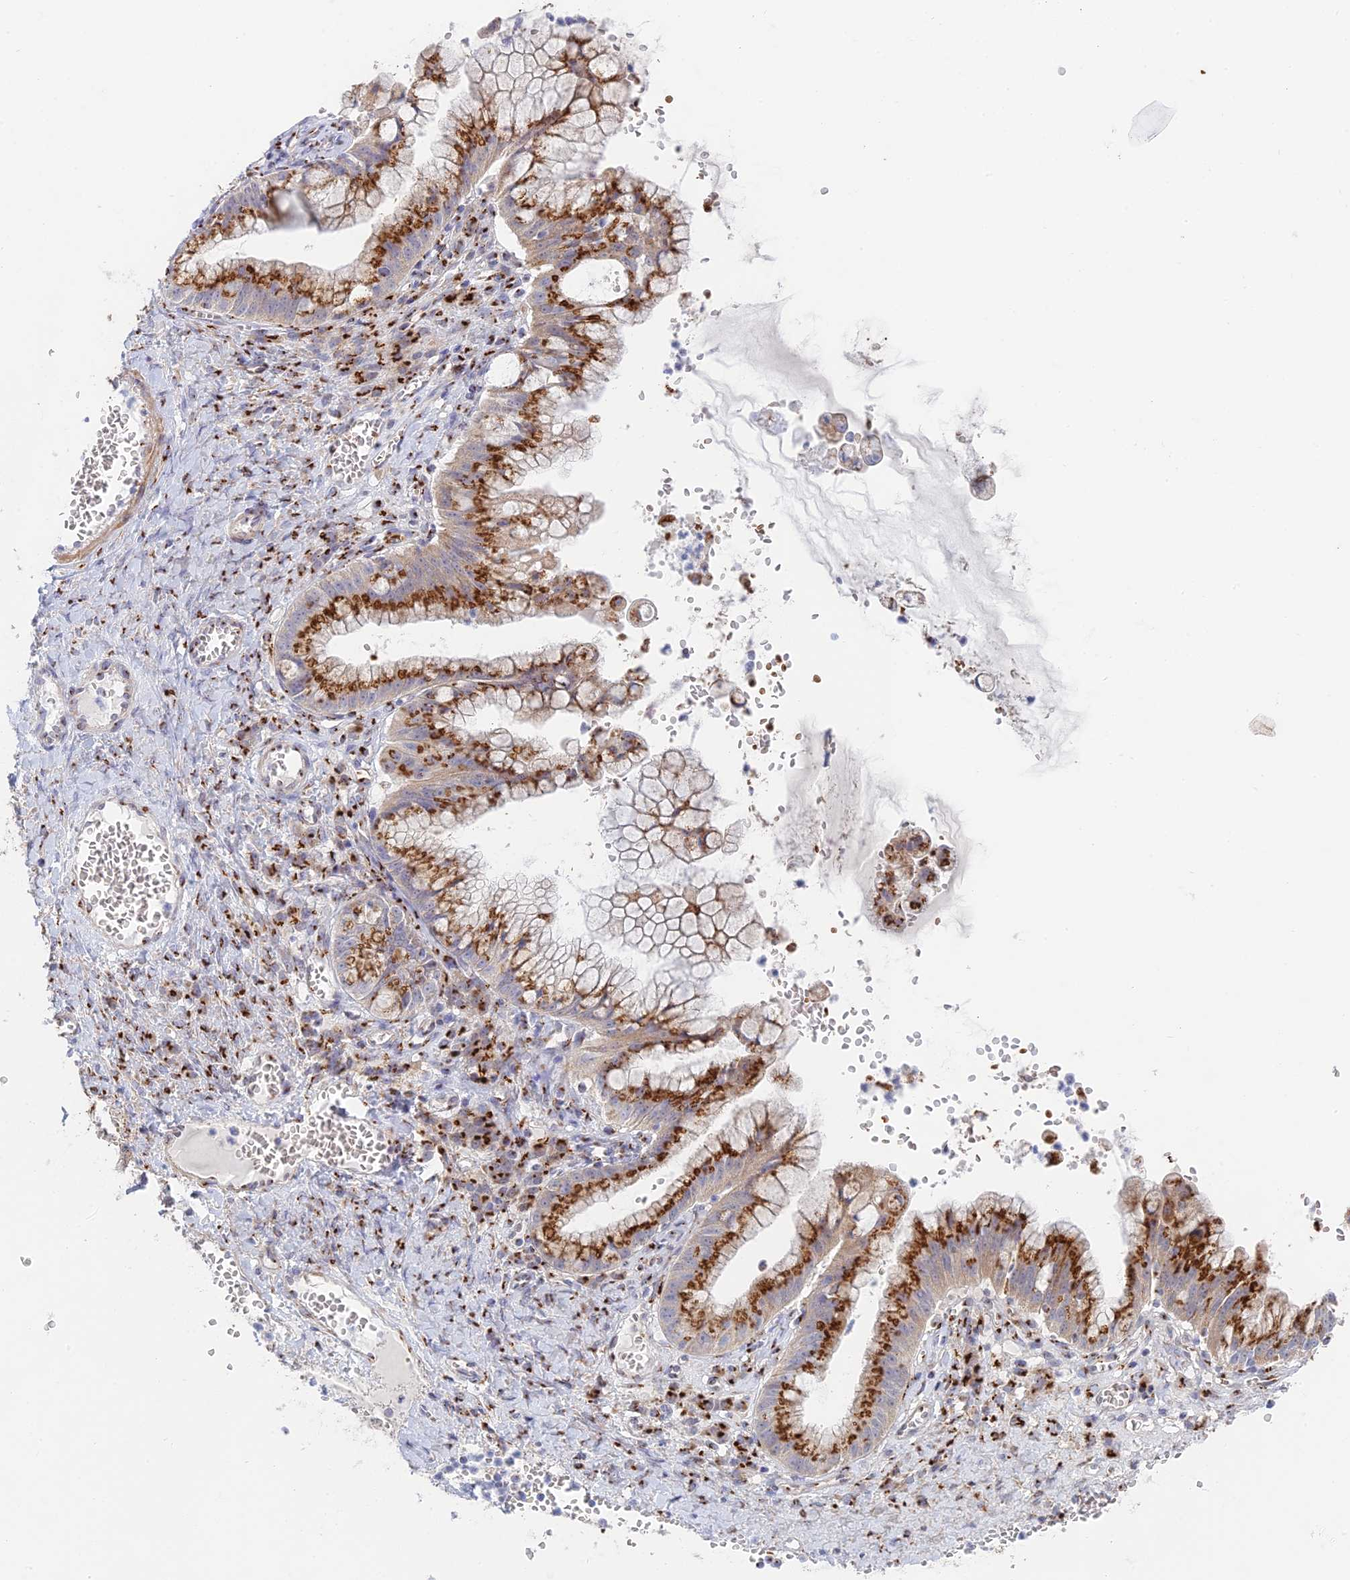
{"staining": {"intensity": "strong", "quantity": ">75%", "location": "cytoplasmic/membranous"}, "tissue": "ovarian cancer", "cell_type": "Tumor cells", "image_type": "cancer", "snomed": [{"axis": "morphology", "description": "Cystadenocarcinoma, mucinous, NOS"}, {"axis": "topography", "description": "Ovary"}], "caption": "An image of ovarian mucinous cystadenocarcinoma stained for a protein shows strong cytoplasmic/membranous brown staining in tumor cells.", "gene": "HS2ST1", "patient": {"sex": "female", "age": 70}}